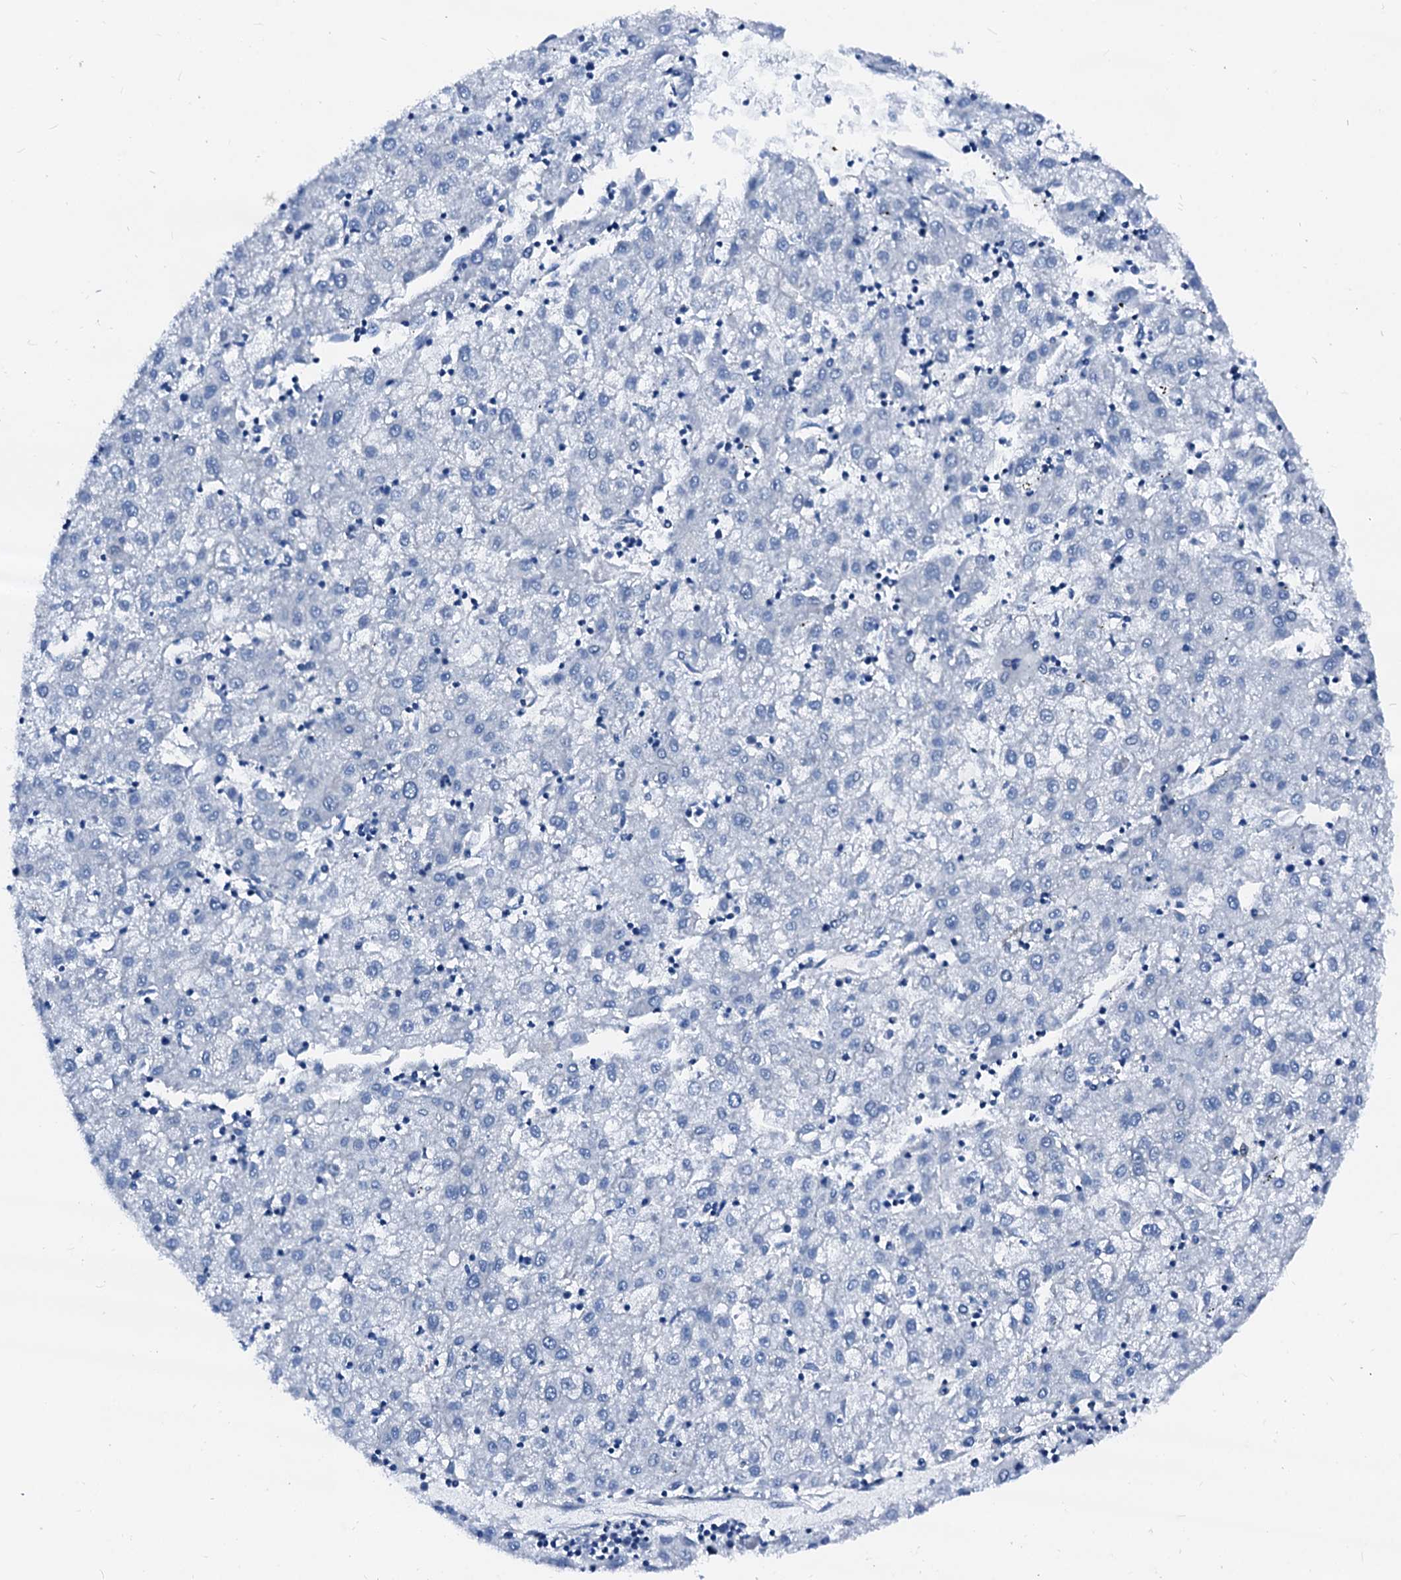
{"staining": {"intensity": "negative", "quantity": "none", "location": "none"}, "tissue": "liver cancer", "cell_type": "Tumor cells", "image_type": "cancer", "snomed": [{"axis": "morphology", "description": "Carcinoma, Hepatocellular, NOS"}, {"axis": "topography", "description": "Liver"}], "caption": "Immunohistochemistry photomicrograph of neoplastic tissue: liver cancer (hepatocellular carcinoma) stained with DAB (3,3'-diaminobenzidine) reveals no significant protein positivity in tumor cells.", "gene": "CSN2", "patient": {"sex": "male", "age": 72}}